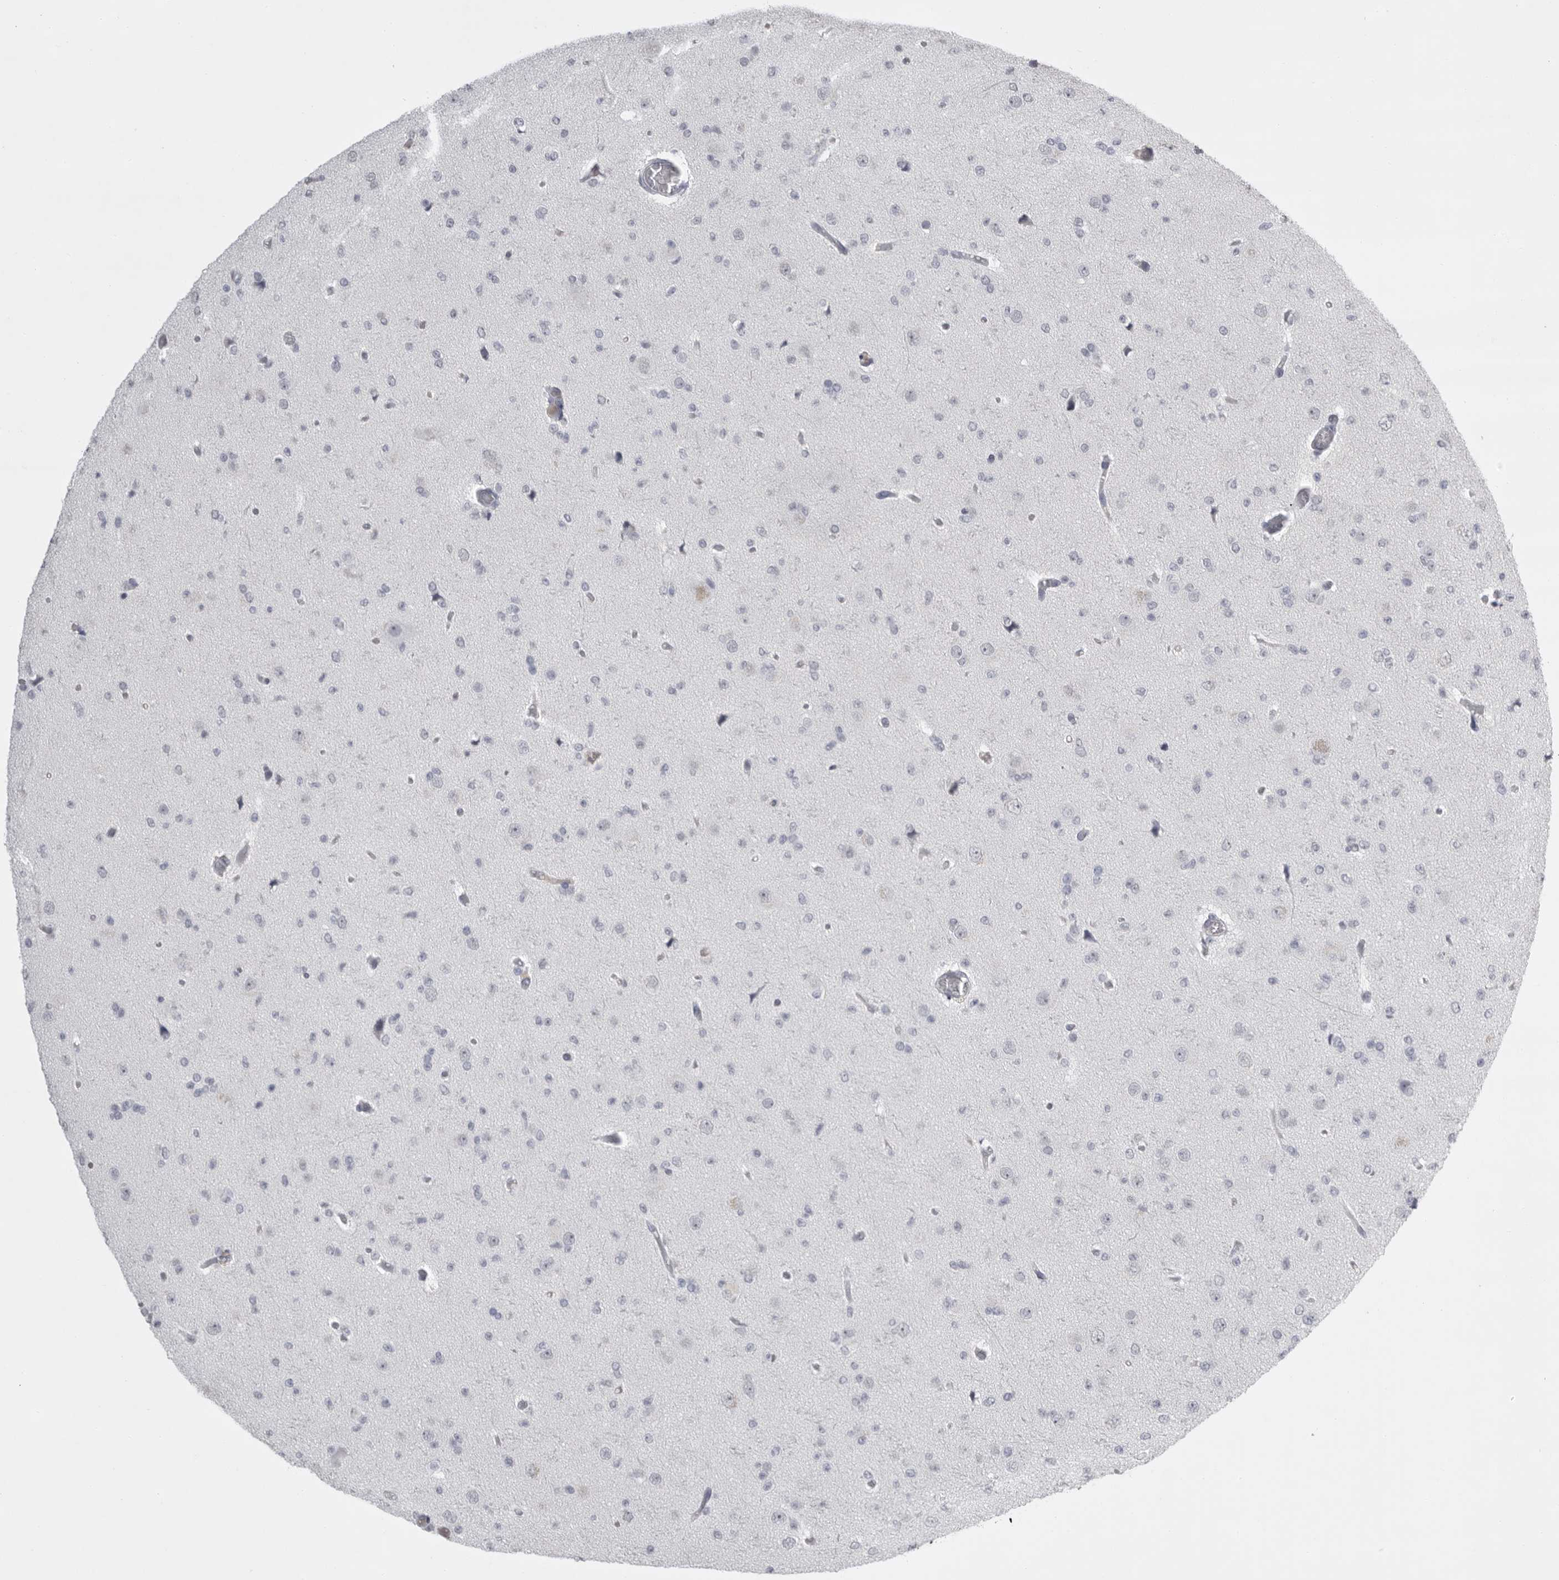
{"staining": {"intensity": "negative", "quantity": "none", "location": "none"}, "tissue": "glioma", "cell_type": "Tumor cells", "image_type": "cancer", "snomed": [{"axis": "morphology", "description": "Glioma, malignant, Low grade"}, {"axis": "topography", "description": "Brain"}], "caption": "DAB immunohistochemical staining of human glioma exhibits no significant positivity in tumor cells.", "gene": "GNLY", "patient": {"sex": "female", "age": 22}}